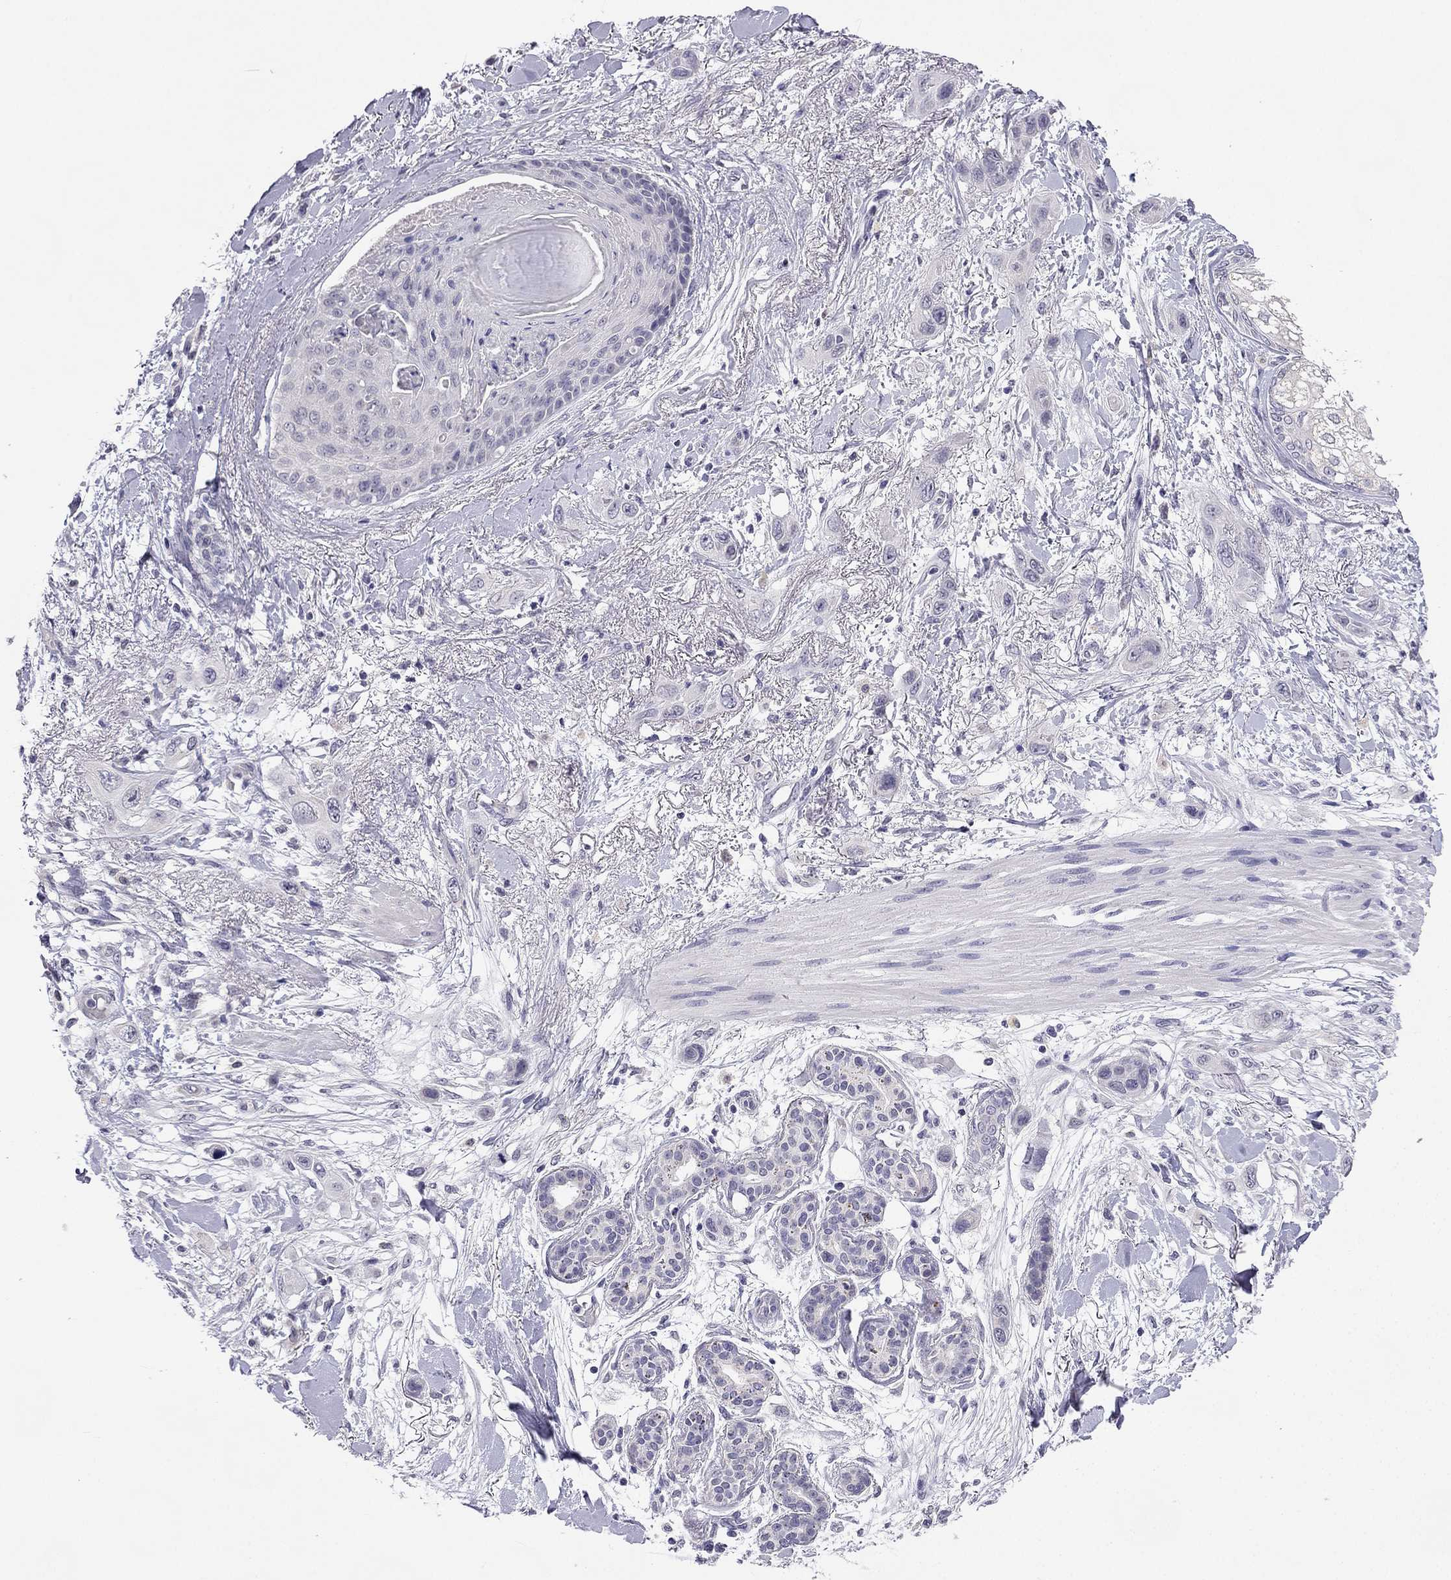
{"staining": {"intensity": "negative", "quantity": "none", "location": "none"}, "tissue": "skin cancer", "cell_type": "Tumor cells", "image_type": "cancer", "snomed": [{"axis": "morphology", "description": "Squamous cell carcinoma, NOS"}, {"axis": "topography", "description": "Skin"}], "caption": "Immunohistochemical staining of human skin cancer (squamous cell carcinoma) displays no significant expression in tumor cells.", "gene": "C5orf49", "patient": {"sex": "male", "age": 79}}